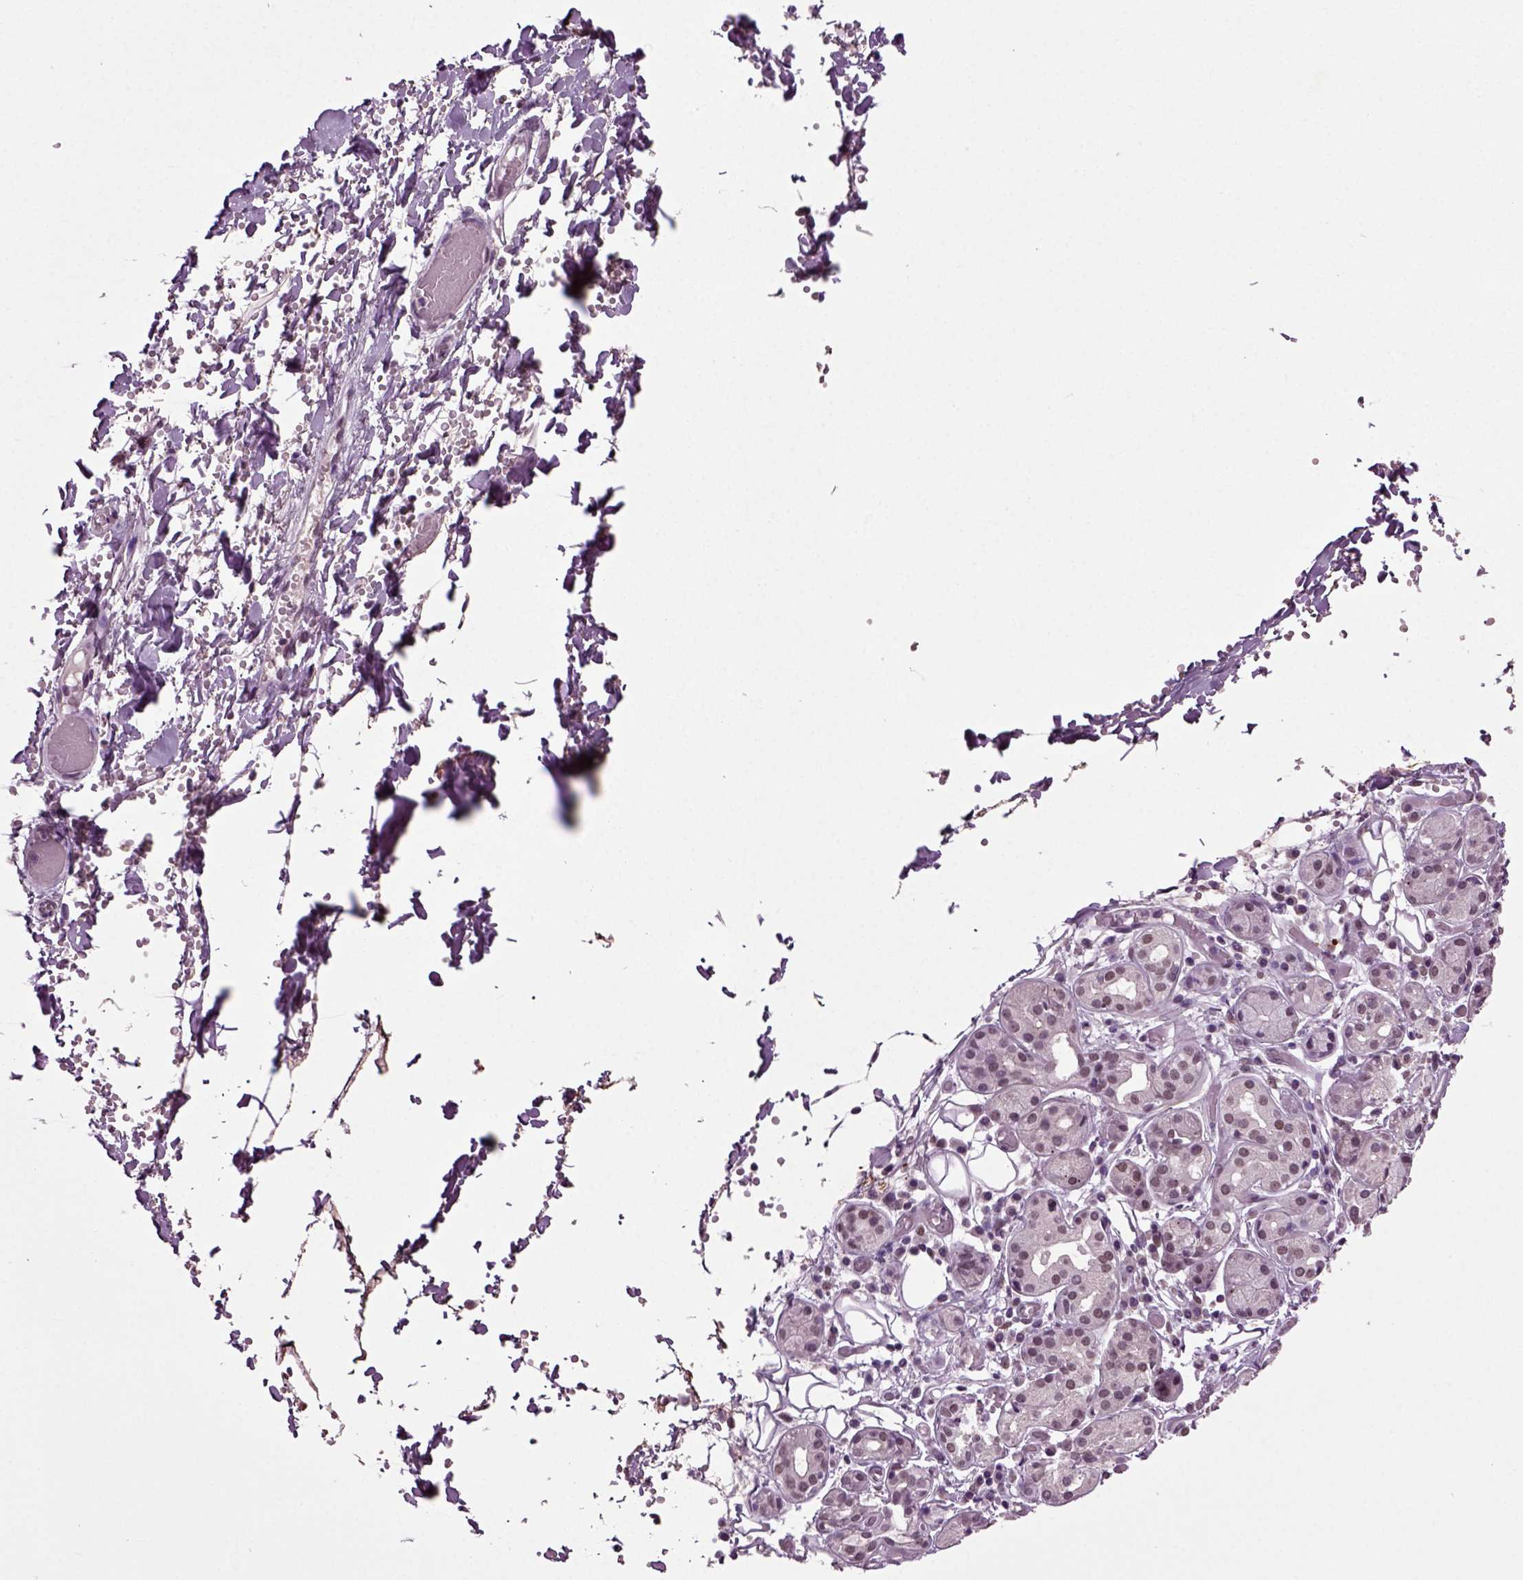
{"staining": {"intensity": "weak", "quantity": "25%-75%", "location": "nuclear"}, "tissue": "salivary gland", "cell_type": "Glandular cells", "image_type": "normal", "snomed": [{"axis": "morphology", "description": "Normal tissue, NOS"}, {"axis": "topography", "description": "Salivary gland"}, {"axis": "topography", "description": "Peripheral nerve tissue"}], "caption": "There is low levels of weak nuclear staining in glandular cells of unremarkable salivary gland, as demonstrated by immunohistochemical staining (brown color).", "gene": "RCOR3", "patient": {"sex": "male", "age": 71}}